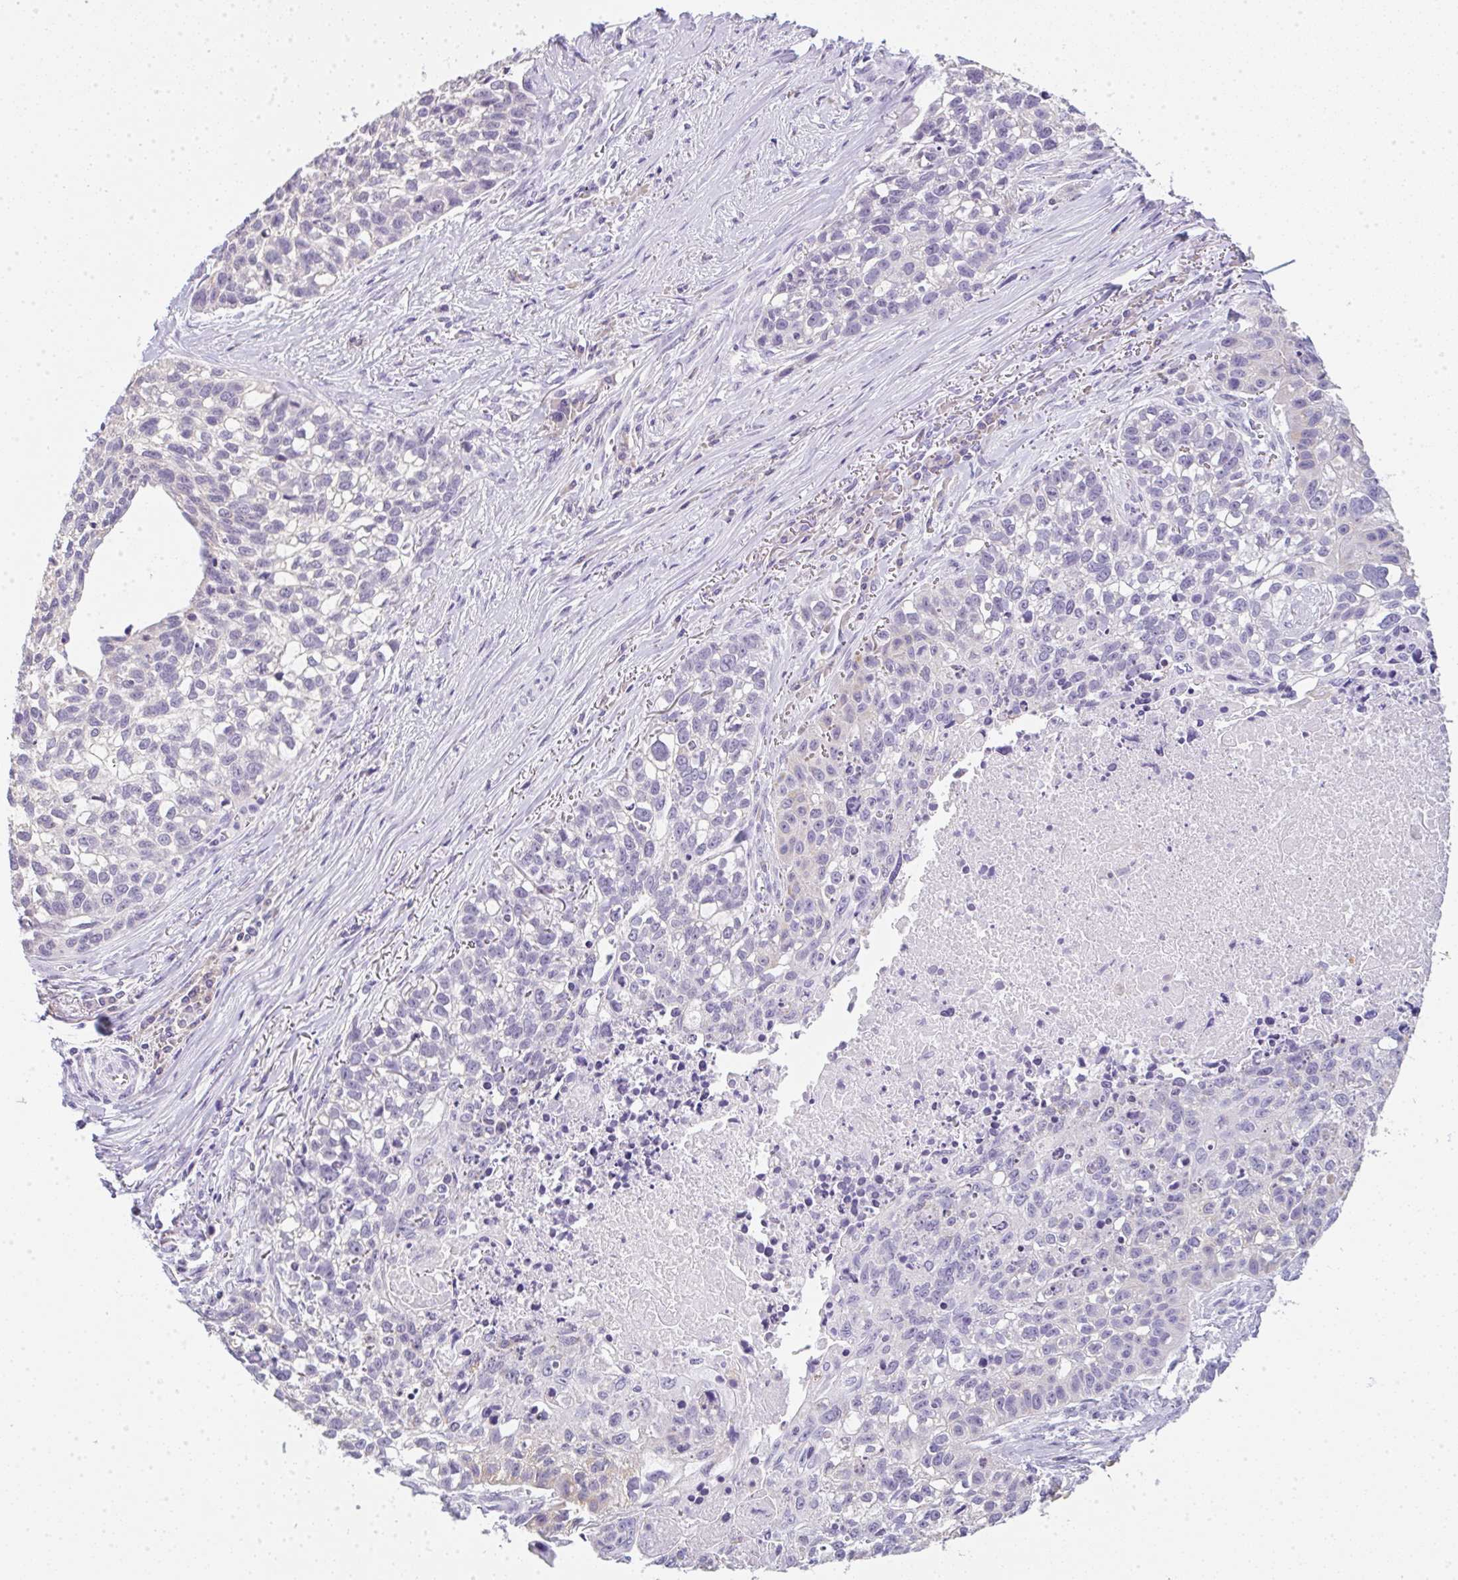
{"staining": {"intensity": "negative", "quantity": "none", "location": "none"}, "tissue": "lung cancer", "cell_type": "Tumor cells", "image_type": "cancer", "snomed": [{"axis": "morphology", "description": "Squamous cell carcinoma, NOS"}, {"axis": "topography", "description": "Lung"}], "caption": "Immunohistochemistry (IHC) micrograph of human lung cancer stained for a protein (brown), which demonstrates no positivity in tumor cells. (Immunohistochemistry (IHC), brightfield microscopy, high magnification).", "gene": "LPAR4", "patient": {"sex": "male", "age": 74}}